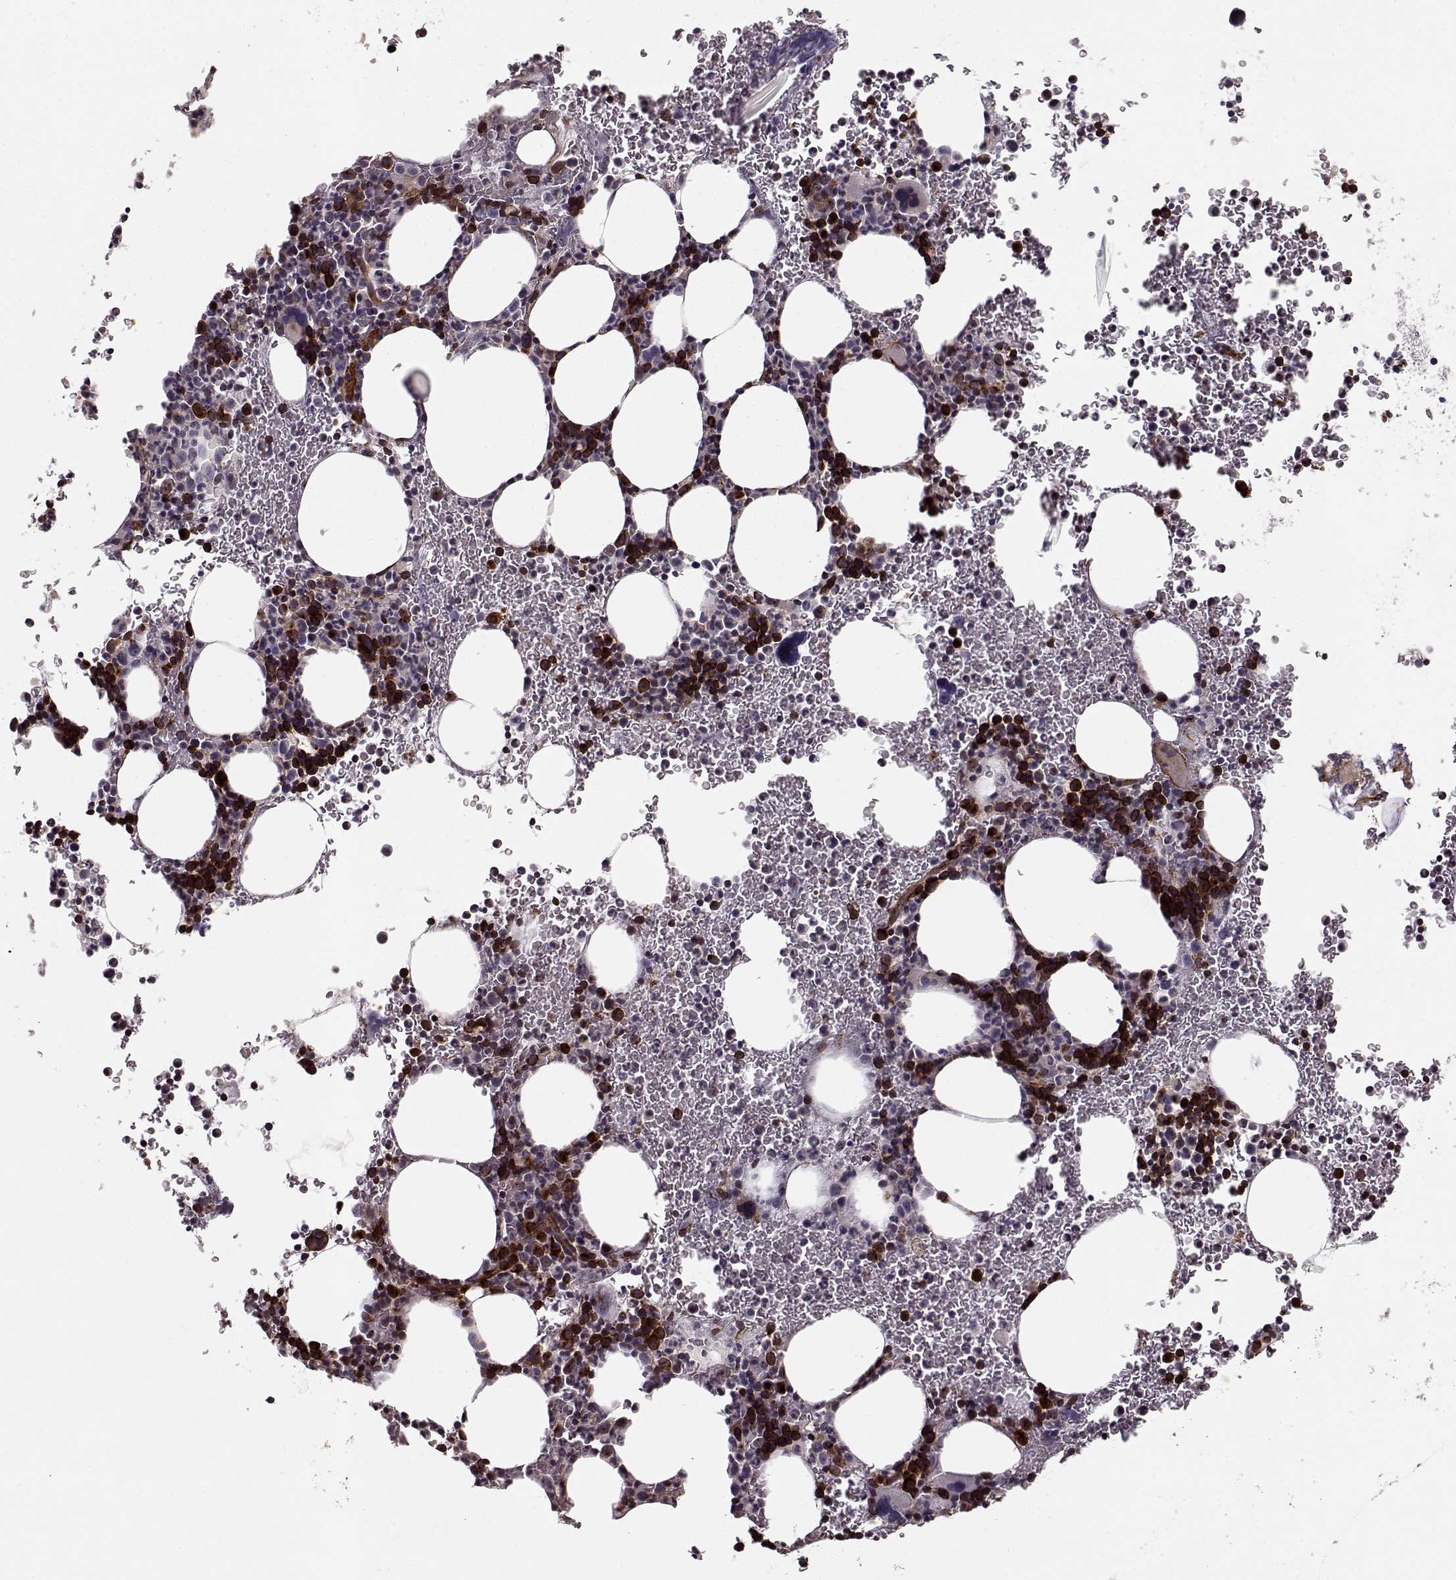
{"staining": {"intensity": "strong", "quantity": "<25%", "location": "cytoplasmic/membranous"}, "tissue": "bone marrow", "cell_type": "Hematopoietic cells", "image_type": "normal", "snomed": [{"axis": "morphology", "description": "Normal tissue, NOS"}, {"axis": "topography", "description": "Bone marrow"}], "caption": "Strong cytoplasmic/membranous expression is identified in about <25% of hematopoietic cells in benign bone marrow.", "gene": "MTR", "patient": {"sex": "male", "age": 72}}